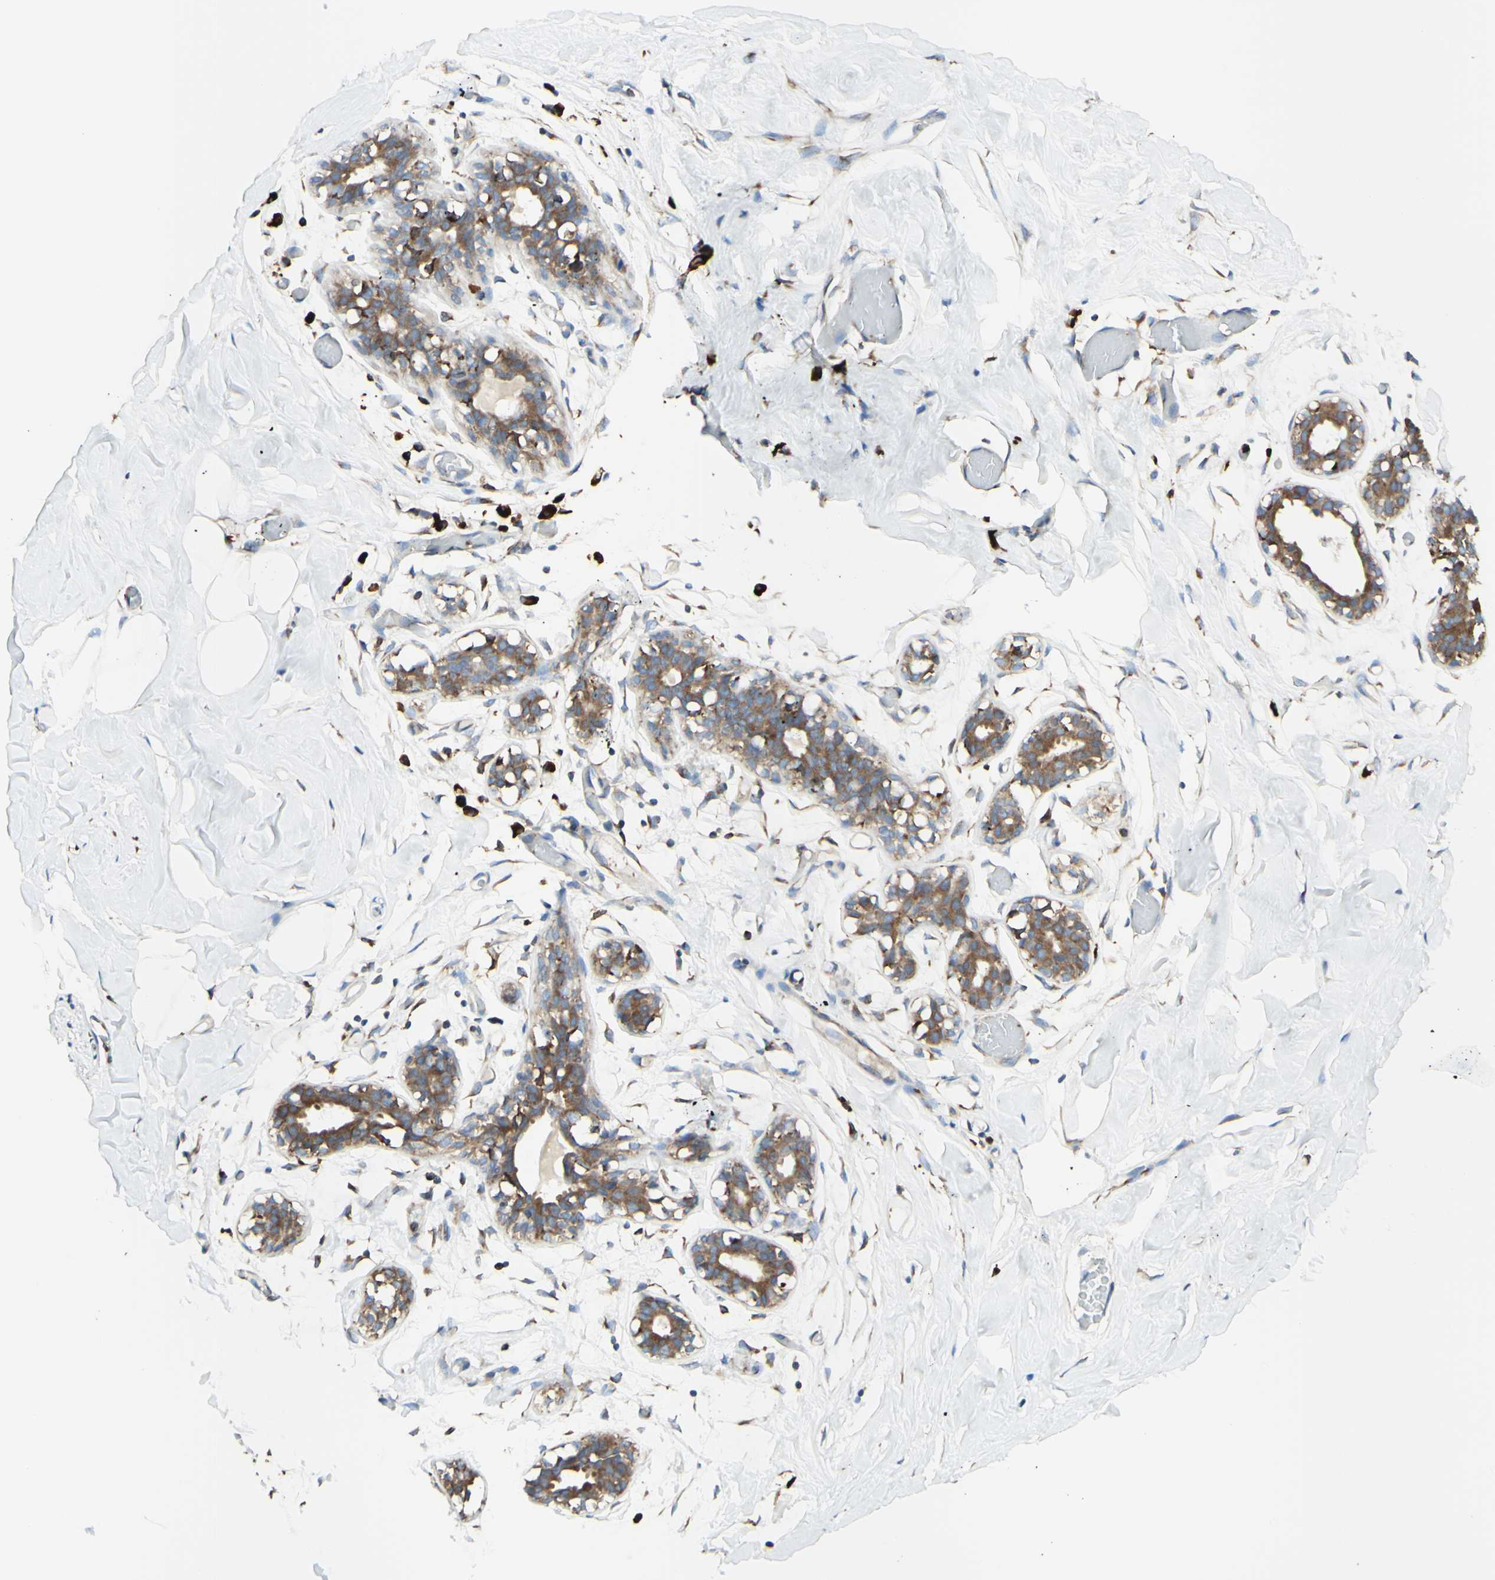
{"staining": {"intensity": "moderate", "quantity": "<25%", "location": "cytoplasmic/membranous"}, "tissue": "adipose tissue", "cell_type": "Adipocytes", "image_type": "normal", "snomed": [{"axis": "morphology", "description": "Normal tissue, NOS"}, {"axis": "topography", "description": "Breast"}, {"axis": "topography", "description": "Adipose tissue"}], "caption": "Protein staining exhibits moderate cytoplasmic/membranous positivity in approximately <25% of adipocytes in benign adipose tissue.", "gene": "DNAJB11", "patient": {"sex": "female", "age": 25}}